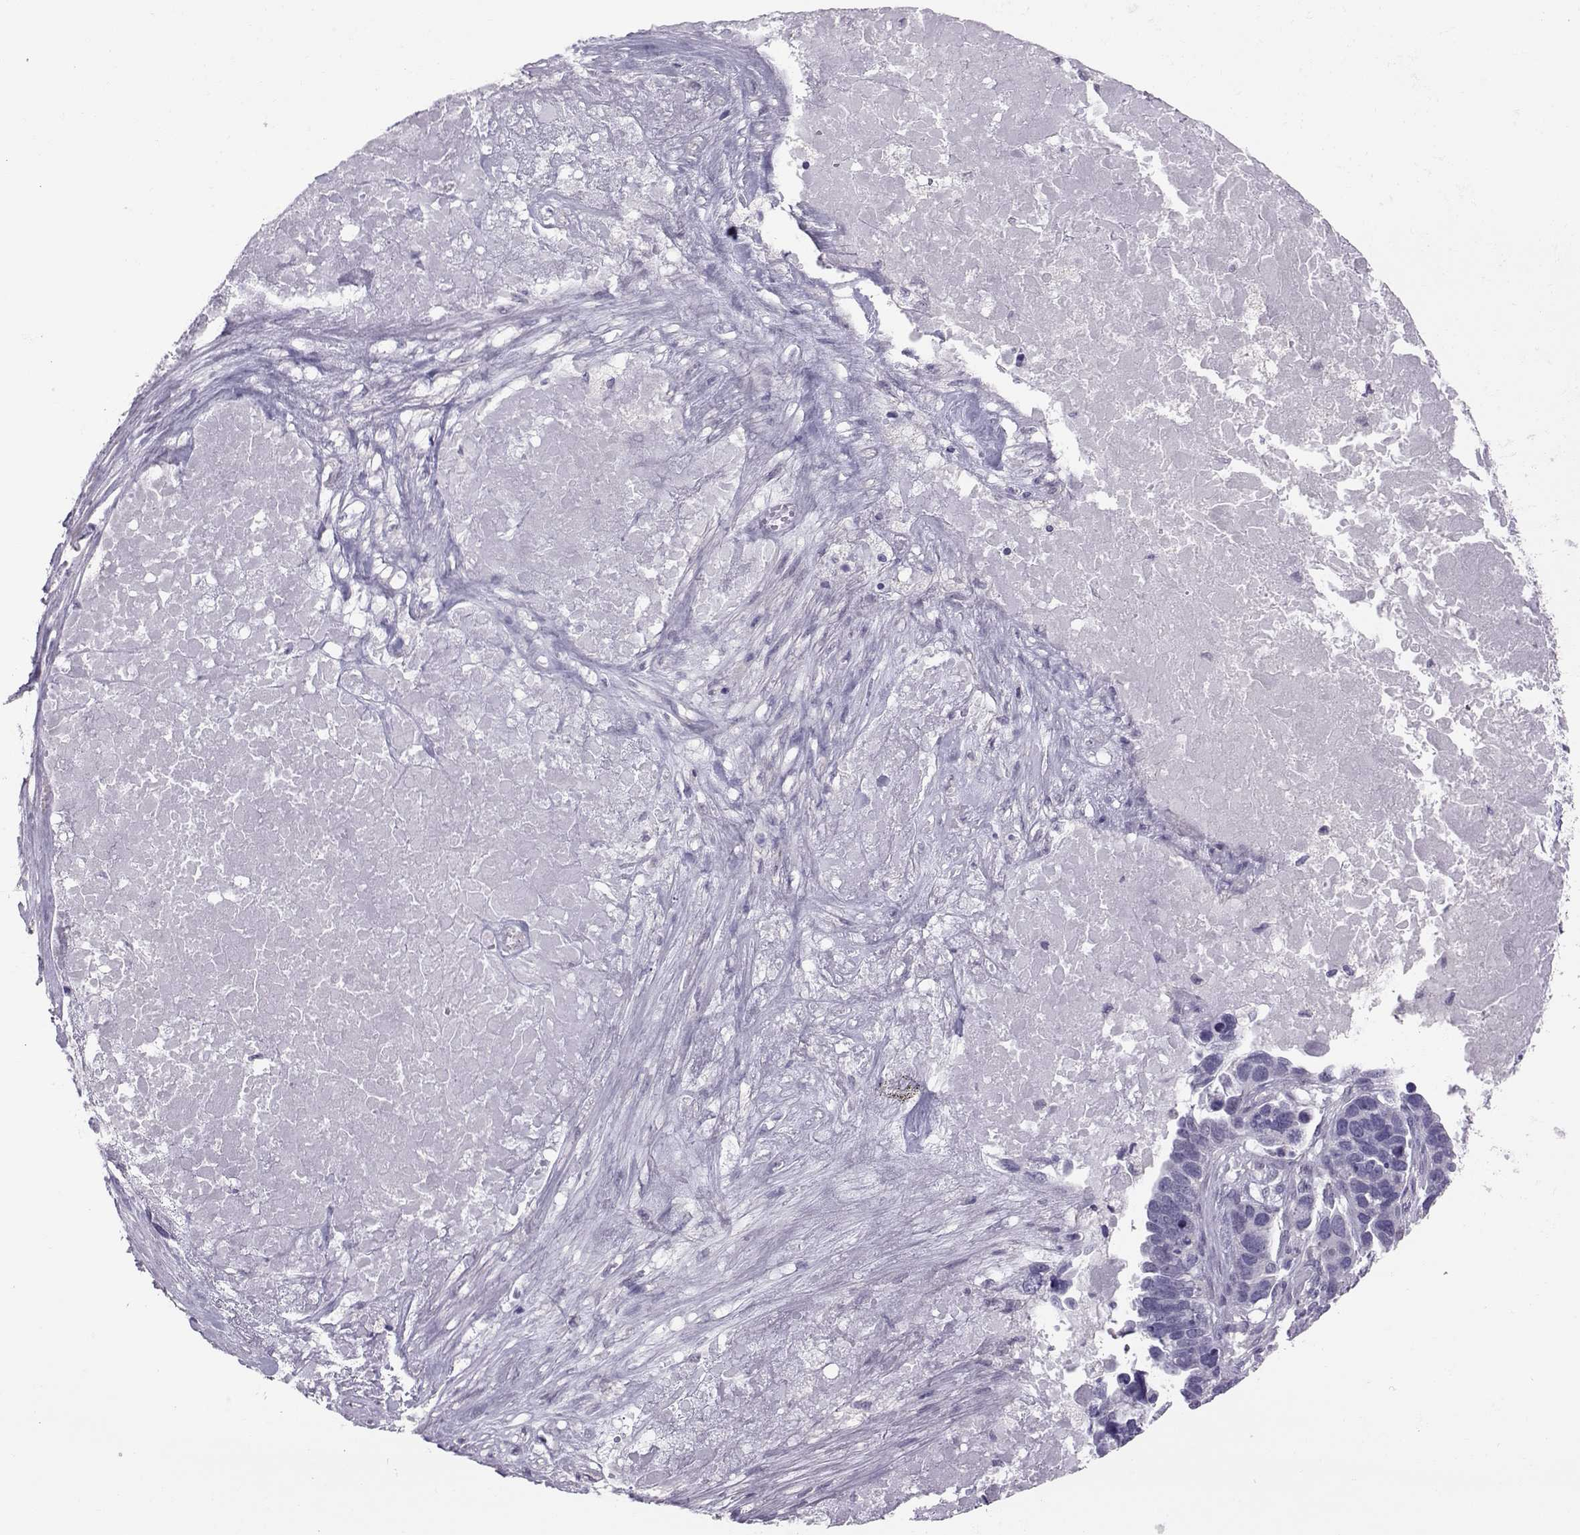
{"staining": {"intensity": "negative", "quantity": "none", "location": "none"}, "tissue": "ovarian cancer", "cell_type": "Tumor cells", "image_type": "cancer", "snomed": [{"axis": "morphology", "description": "Cystadenocarcinoma, serous, NOS"}, {"axis": "topography", "description": "Ovary"}], "caption": "High magnification brightfield microscopy of ovarian cancer stained with DAB (3,3'-diaminobenzidine) (brown) and counterstained with hematoxylin (blue): tumor cells show no significant expression.", "gene": "DNAAF1", "patient": {"sex": "female", "age": 54}}